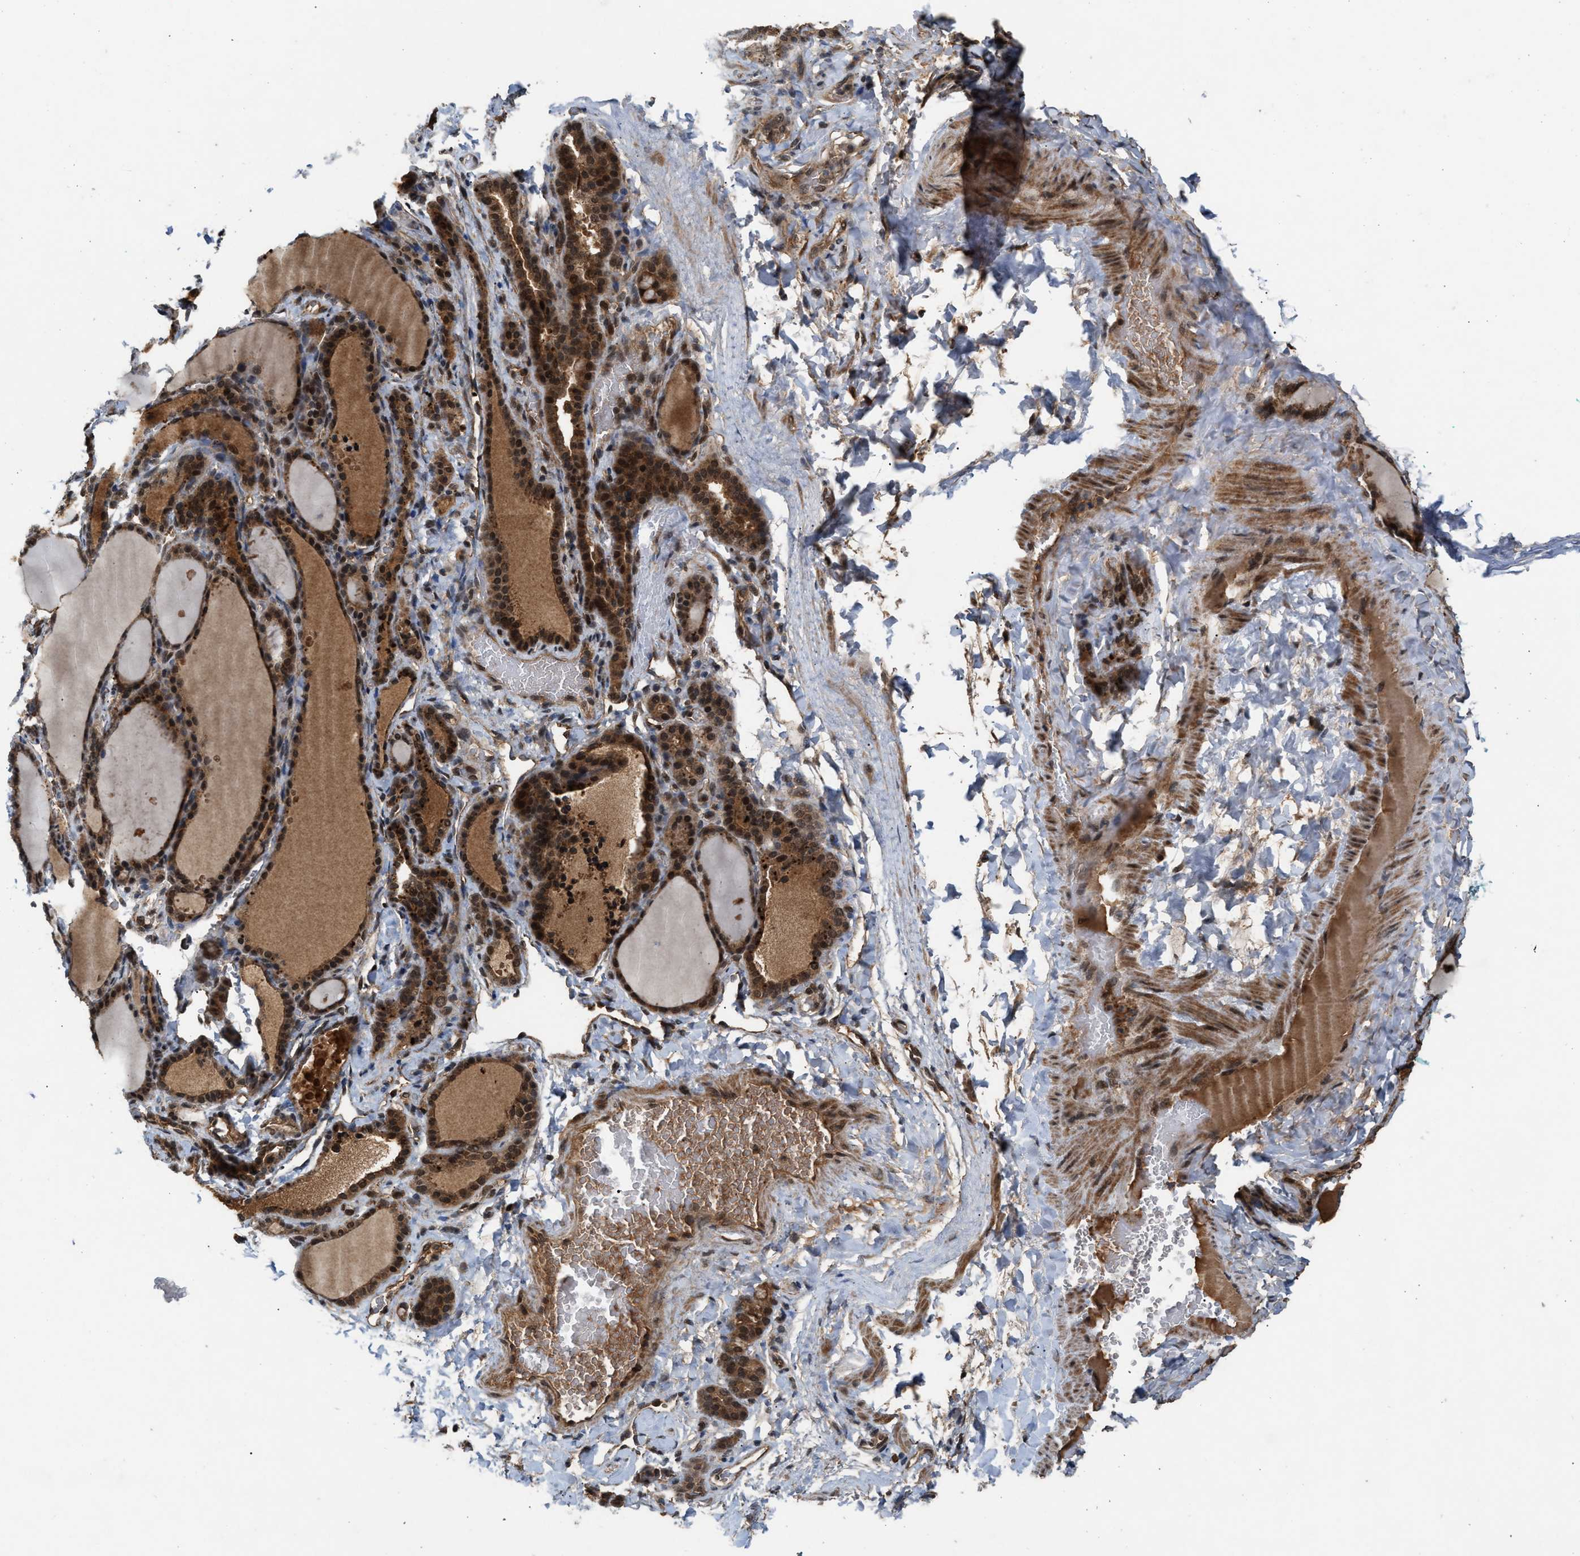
{"staining": {"intensity": "moderate", "quantity": ">75%", "location": "cytoplasmic/membranous,nuclear"}, "tissue": "thyroid gland", "cell_type": "Glandular cells", "image_type": "normal", "snomed": [{"axis": "morphology", "description": "Normal tissue, NOS"}, {"axis": "topography", "description": "Thyroid gland"}], "caption": "Immunohistochemical staining of benign thyroid gland displays medium levels of moderate cytoplasmic/membranous,nuclear expression in about >75% of glandular cells.", "gene": "RUSC2", "patient": {"sex": "female", "age": 28}}